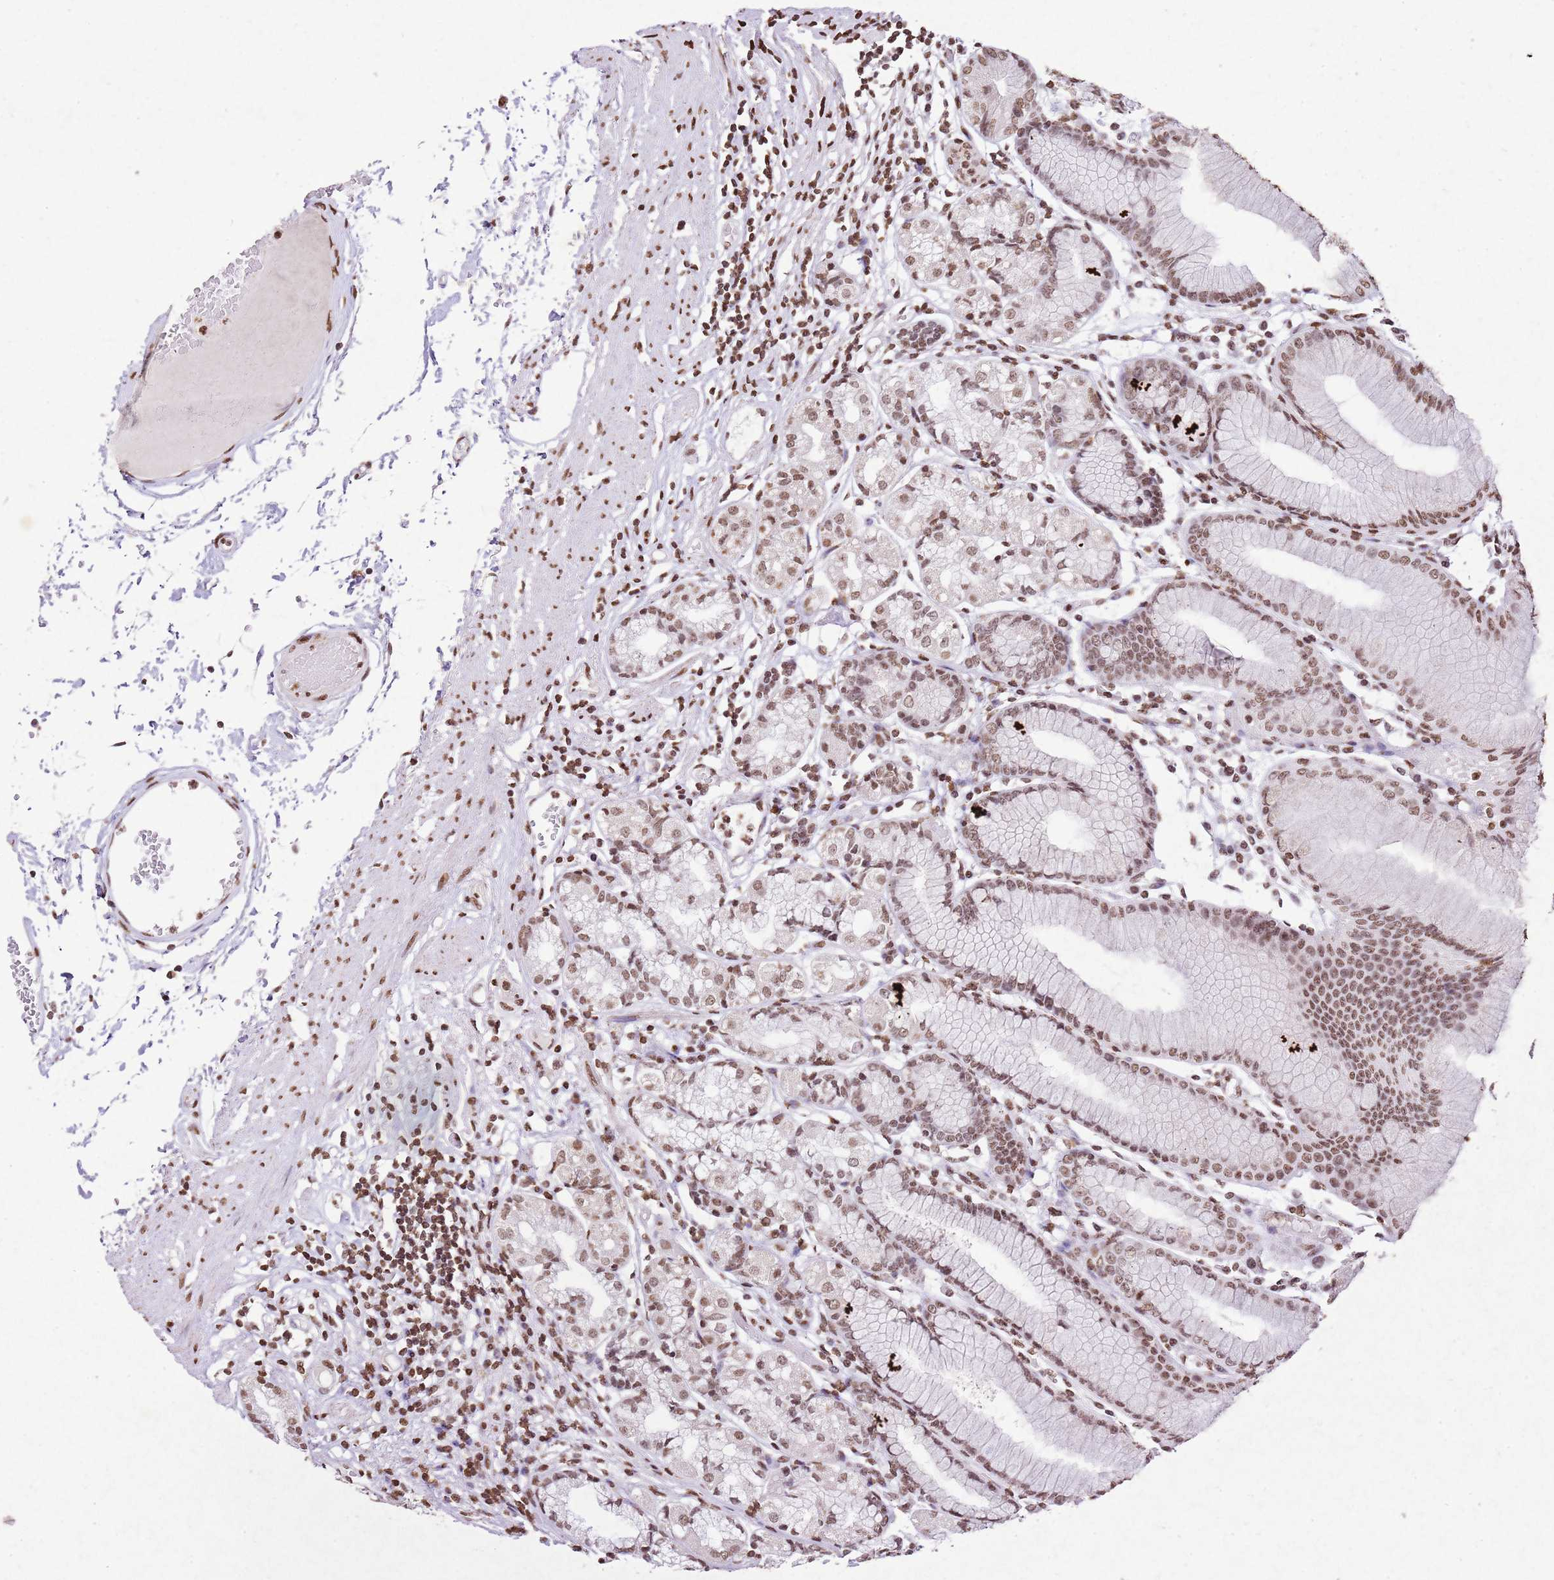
{"staining": {"intensity": "moderate", "quantity": ">75%", "location": "nuclear"}, "tissue": "stomach", "cell_type": "Glandular cells", "image_type": "normal", "snomed": [{"axis": "morphology", "description": "Normal tissue, NOS"}, {"axis": "topography", "description": "Stomach"}], "caption": "Moderate nuclear expression is appreciated in about >75% of glandular cells in unremarkable stomach.", "gene": "BMAL1", "patient": {"sex": "female", "age": 57}}